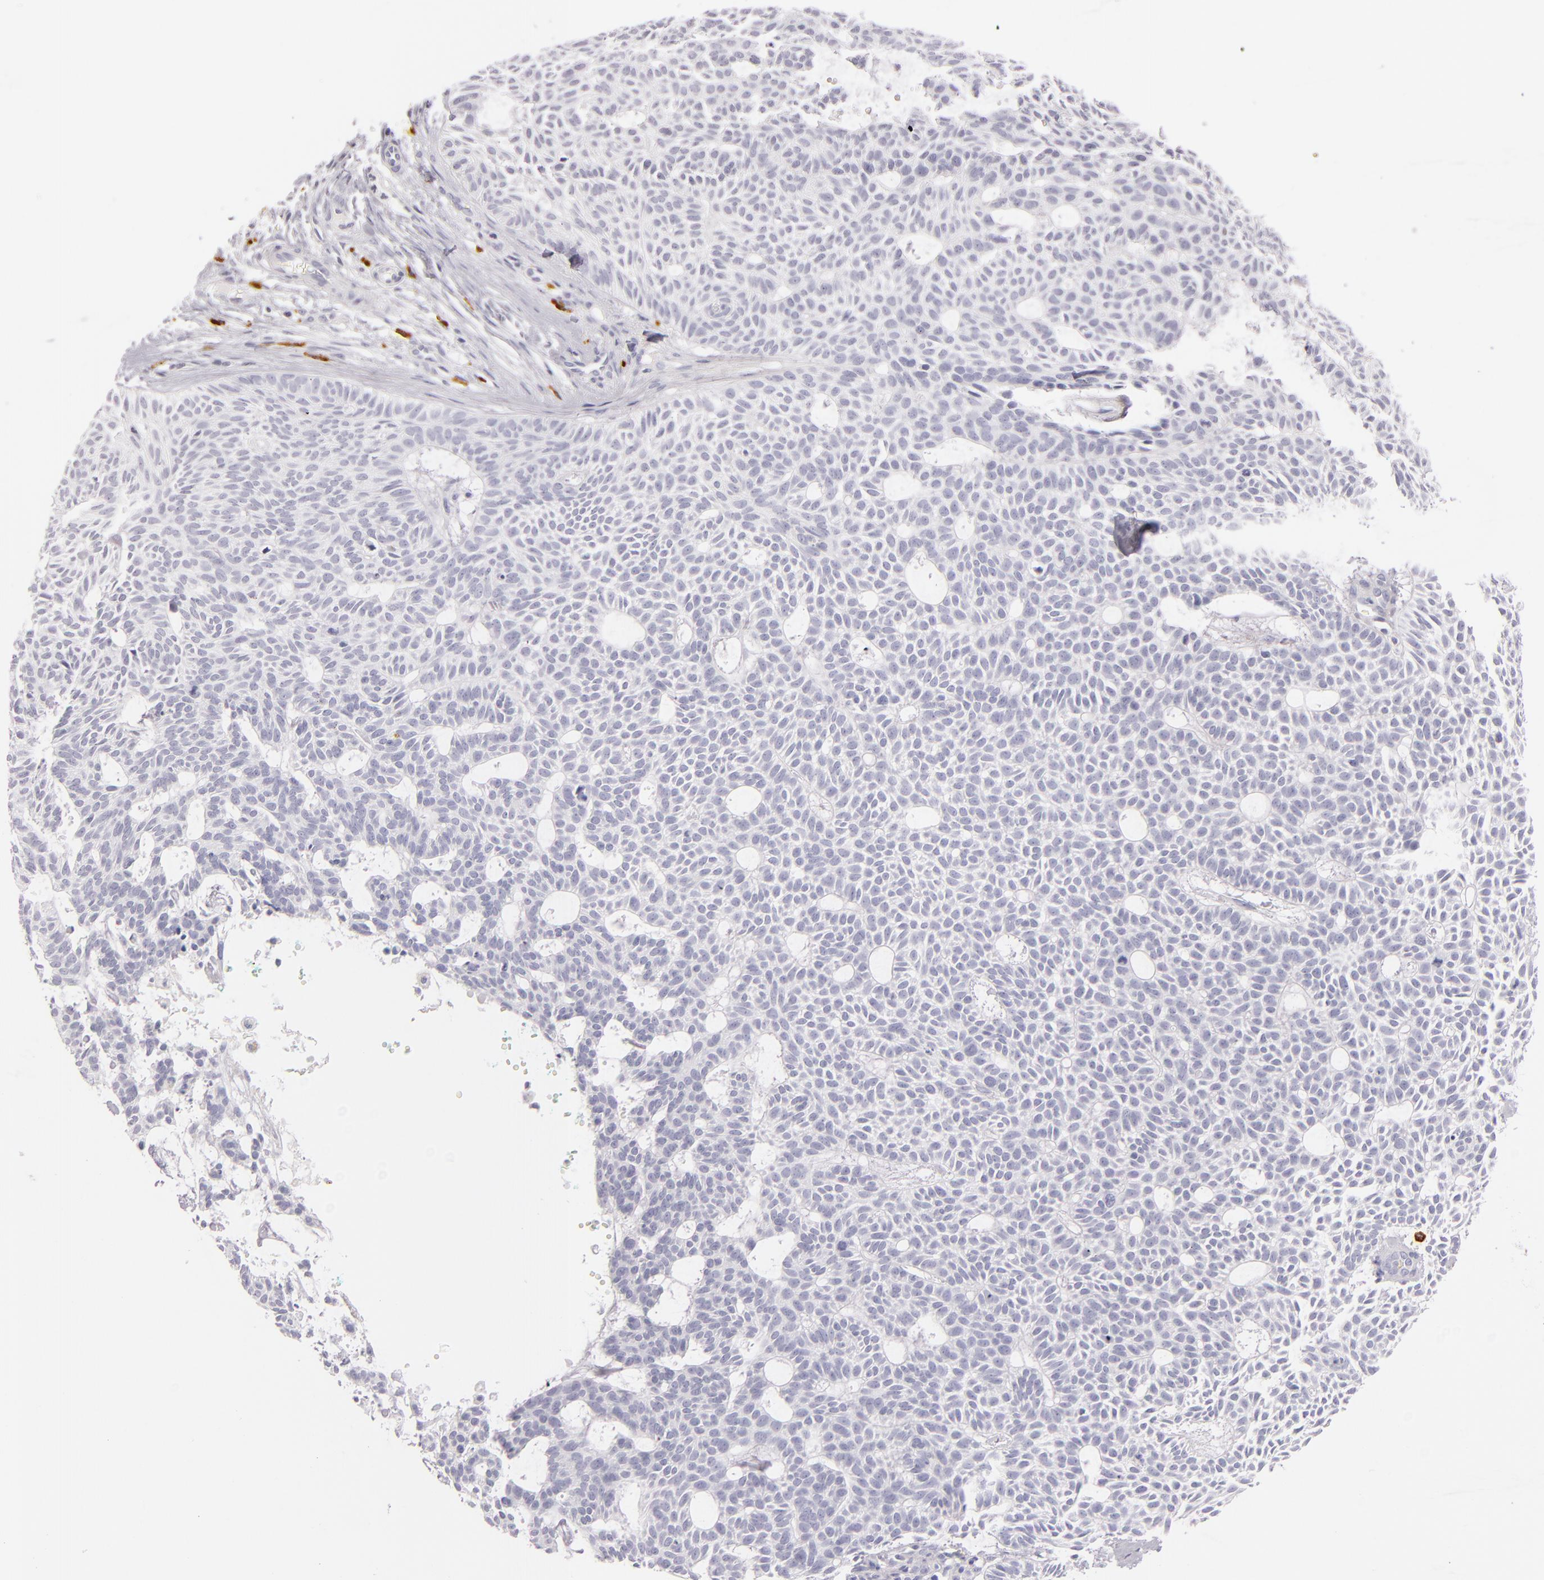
{"staining": {"intensity": "negative", "quantity": "none", "location": "none"}, "tissue": "skin cancer", "cell_type": "Tumor cells", "image_type": "cancer", "snomed": [{"axis": "morphology", "description": "Basal cell carcinoma"}, {"axis": "topography", "description": "Skin"}], "caption": "Skin basal cell carcinoma stained for a protein using IHC demonstrates no positivity tumor cells.", "gene": "TPSD1", "patient": {"sex": "male", "age": 75}}